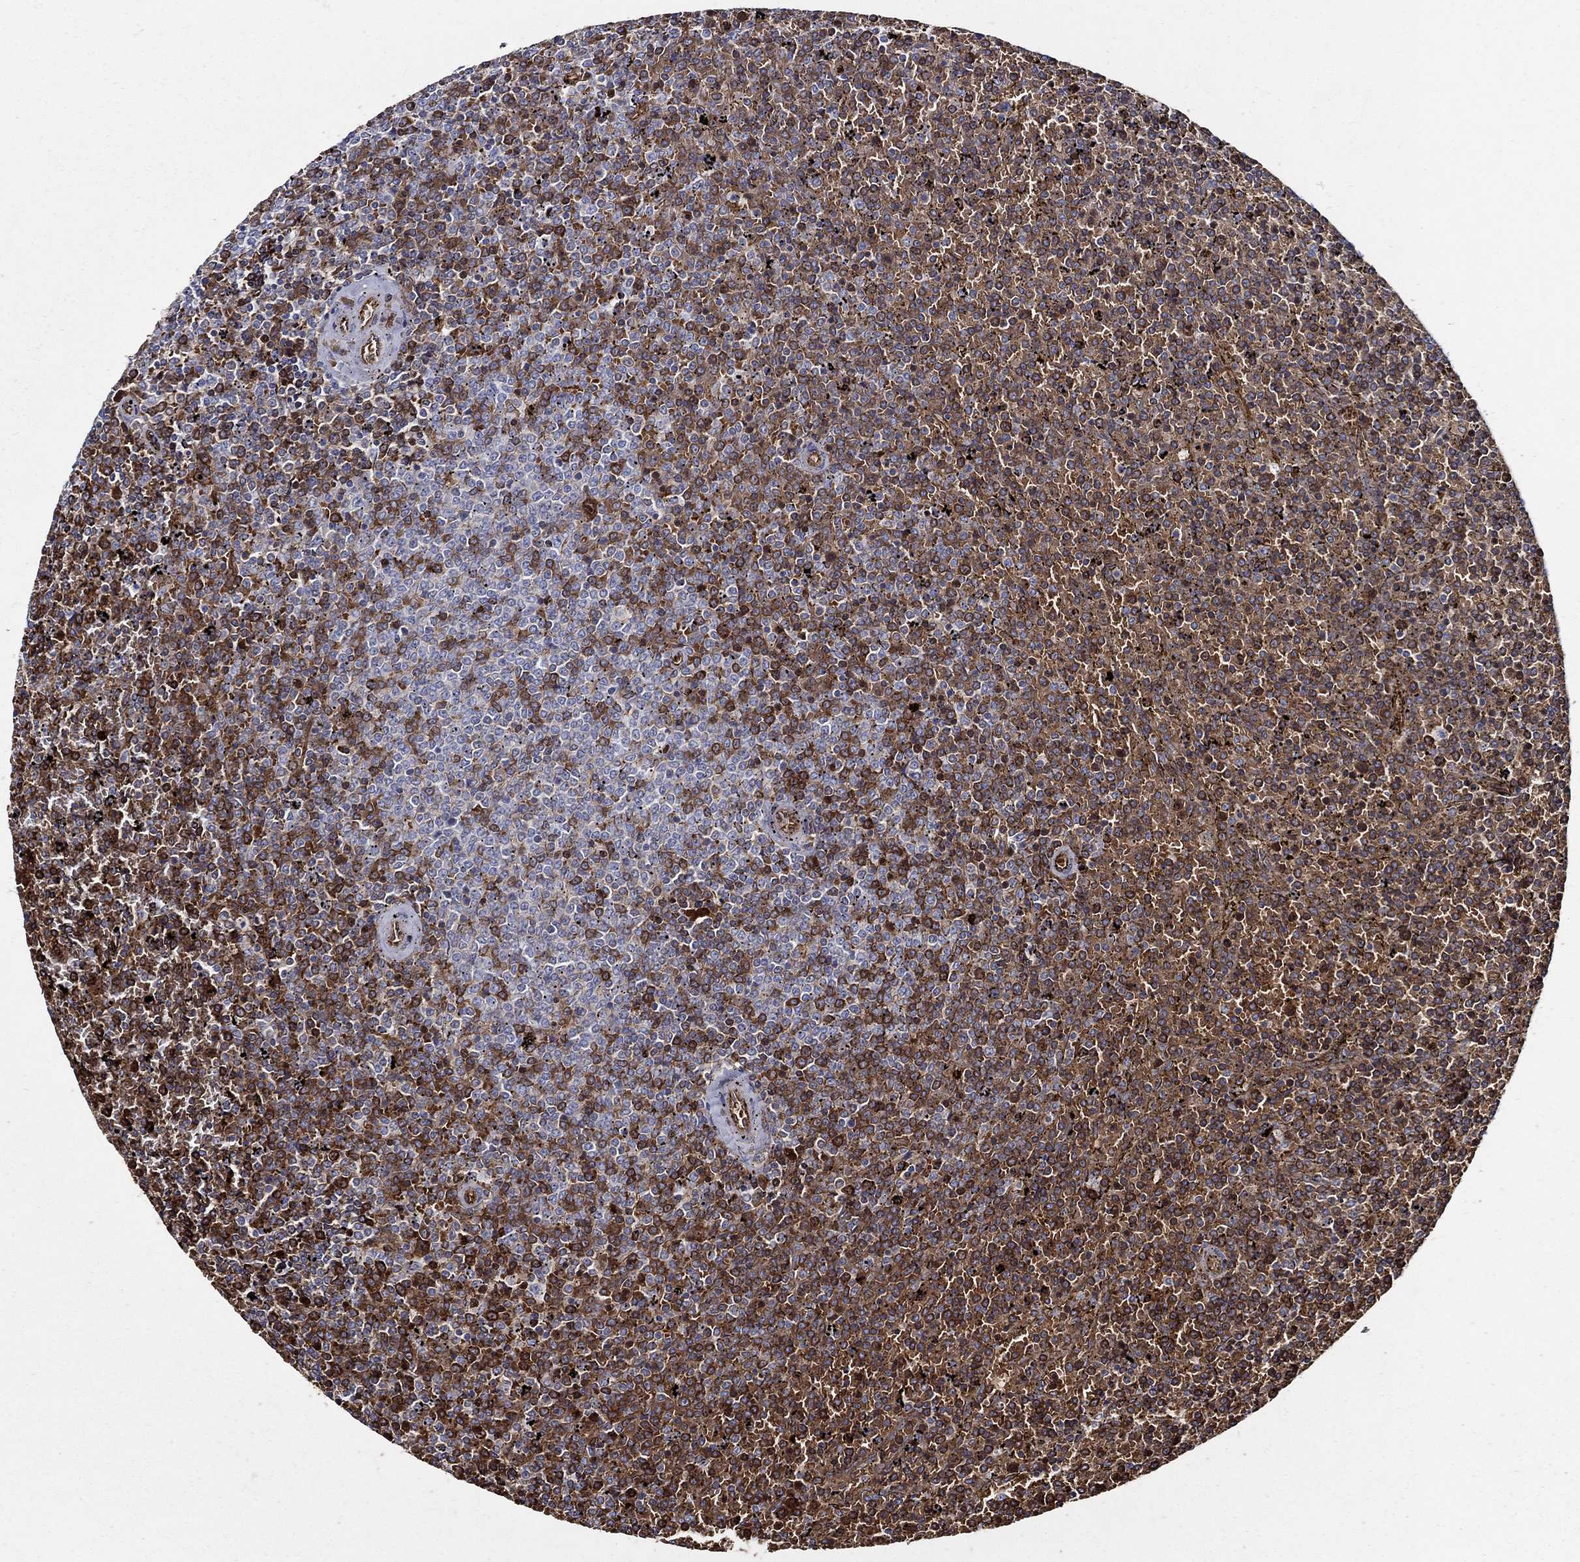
{"staining": {"intensity": "strong", "quantity": ">75%", "location": "cytoplasmic/membranous"}, "tissue": "lymphoma", "cell_type": "Tumor cells", "image_type": "cancer", "snomed": [{"axis": "morphology", "description": "Malignant lymphoma, non-Hodgkin's type, Low grade"}, {"axis": "topography", "description": "Spleen"}], "caption": "Tumor cells exhibit high levels of strong cytoplasmic/membranous positivity in approximately >75% of cells in human lymphoma.", "gene": "APBB3", "patient": {"sex": "female", "age": 77}}